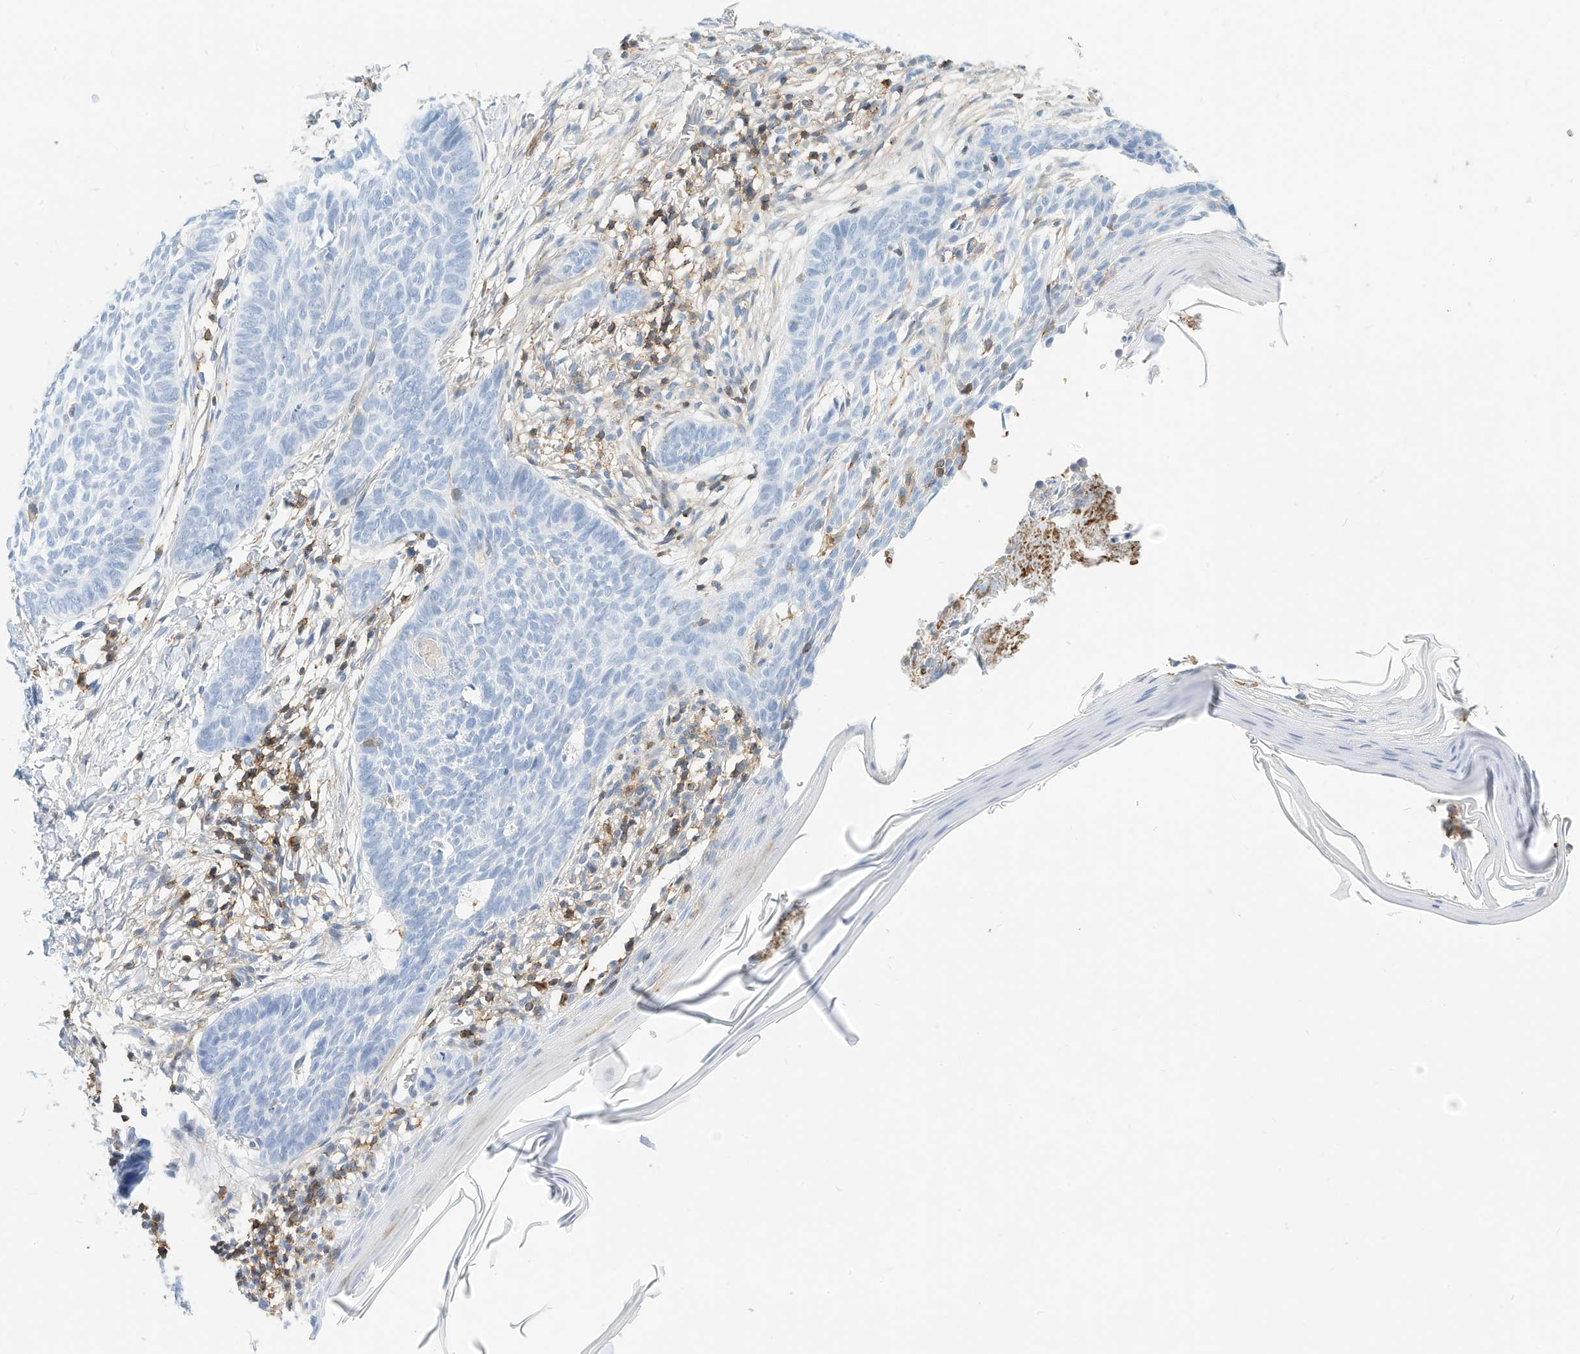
{"staining": {"intensity": "negative", "quantity": "none", "location": "none"}, "tissue": "skin cancer", "cell_type": "Tumor cells", "image_type": "cancer", "snomed": [{"axis": "morphology", "description": "Normal tissue, NOS"}, {"axis": "morphology", "description": "Basal cell carcinoma"}, {"axis": "topography", "description": "Skin"}], "caption": "A micrograph of skin cancer stained for a protein demonstrates no brown staining in tumor cells. (DAB immunohistochemistry, high magnification).", "gene": "TXNDC9", "patient": {"sex": "male", "age": 50}}